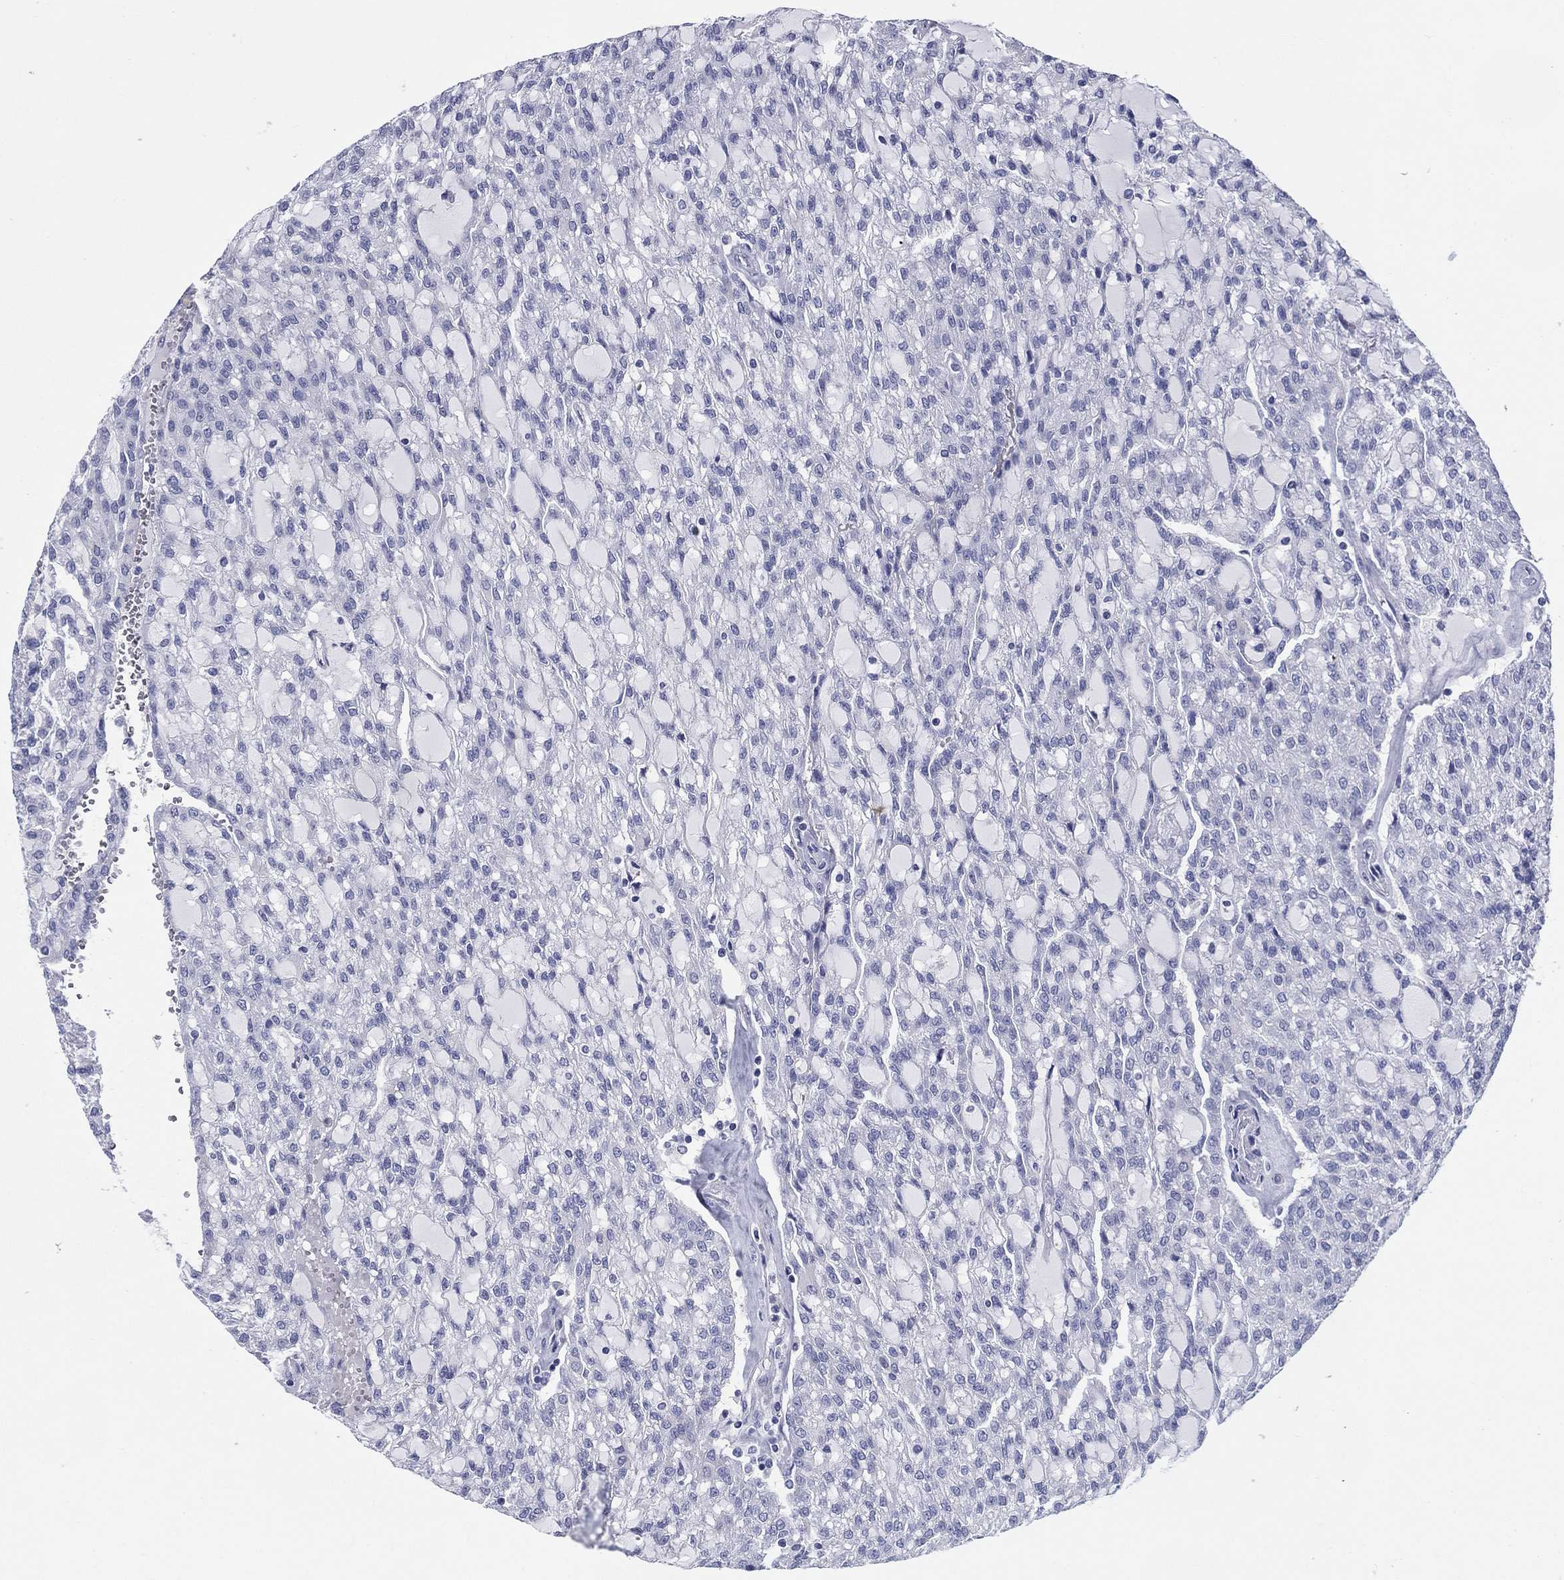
{"staining": {"intensity": "negative", "quantity": "none", "location": "none"}, "tissue": "renal cancer", "cell_type": "Tumor cells", "image_type": "cancer", "snomed": [{"axis": "morphology", "description": "Adenocarcinoma, NOS"}, {"axis": "topography", "description": "Kidney"}], "caption": "Human renal adenocarcinoma stained for a protein using immunohistochemistry displays no staining in tumor cells.", "gene": "RSPH4A", "patient": {"sex": "male", "age": 63}}